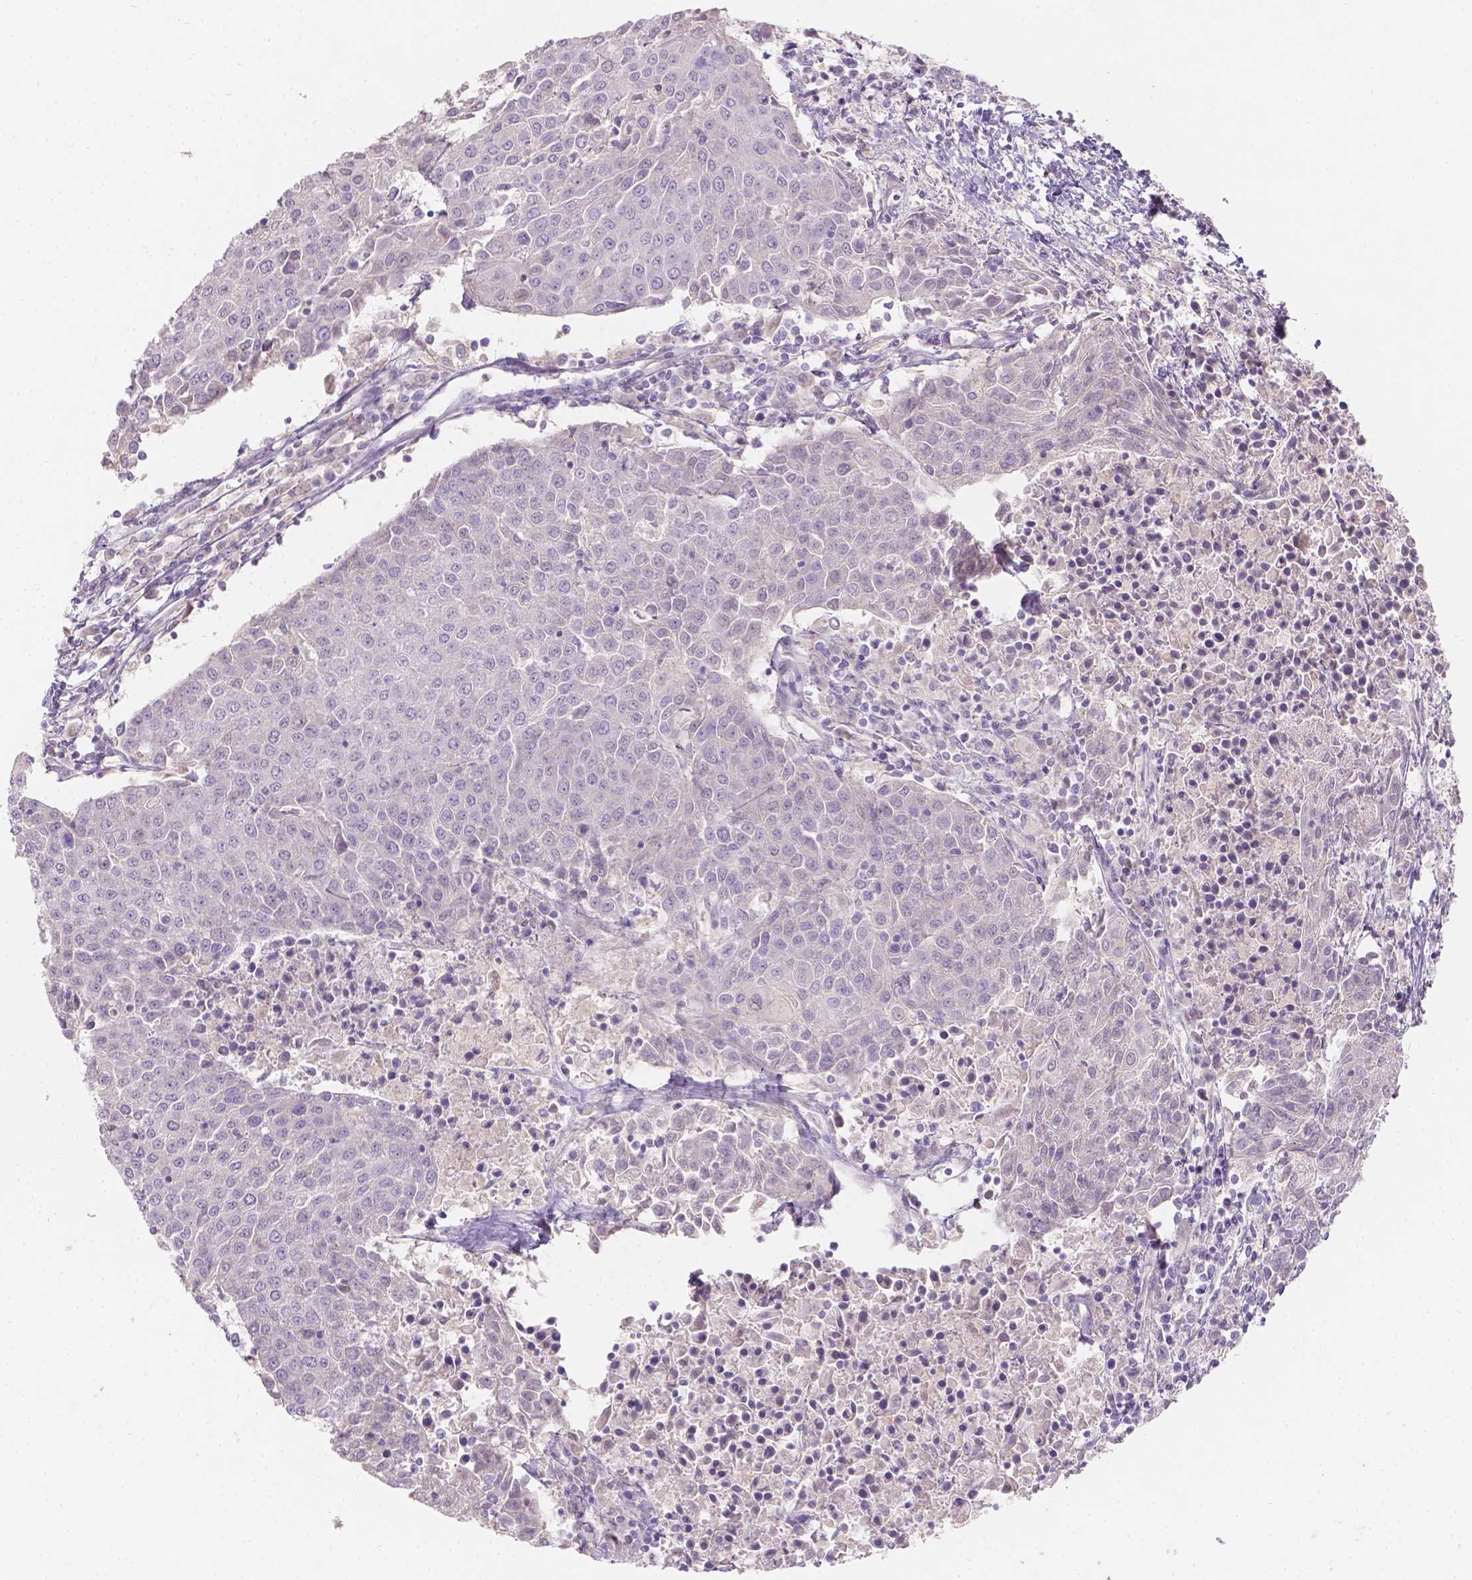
{"staining": {"intensity": "negative", "quantity": "none", "location": "none"}, "tissue": "urothelial cancer", "cell_type": "Tumor cells", "image_type": "cancer", "snomed": [{"axis": "morphology", "description": "Urothelial carcinoma, High grade"}, {"axis": "topography", "description": "Urinary bladder"}], "caption": "Tumor cells are negative for brown protein staining in urothelial cancer. (DAB immunohistochemistry with hematoxylin counter stain).", "gene": "DCAF4L1", "patient": {"sex": "female", "age": 85}}